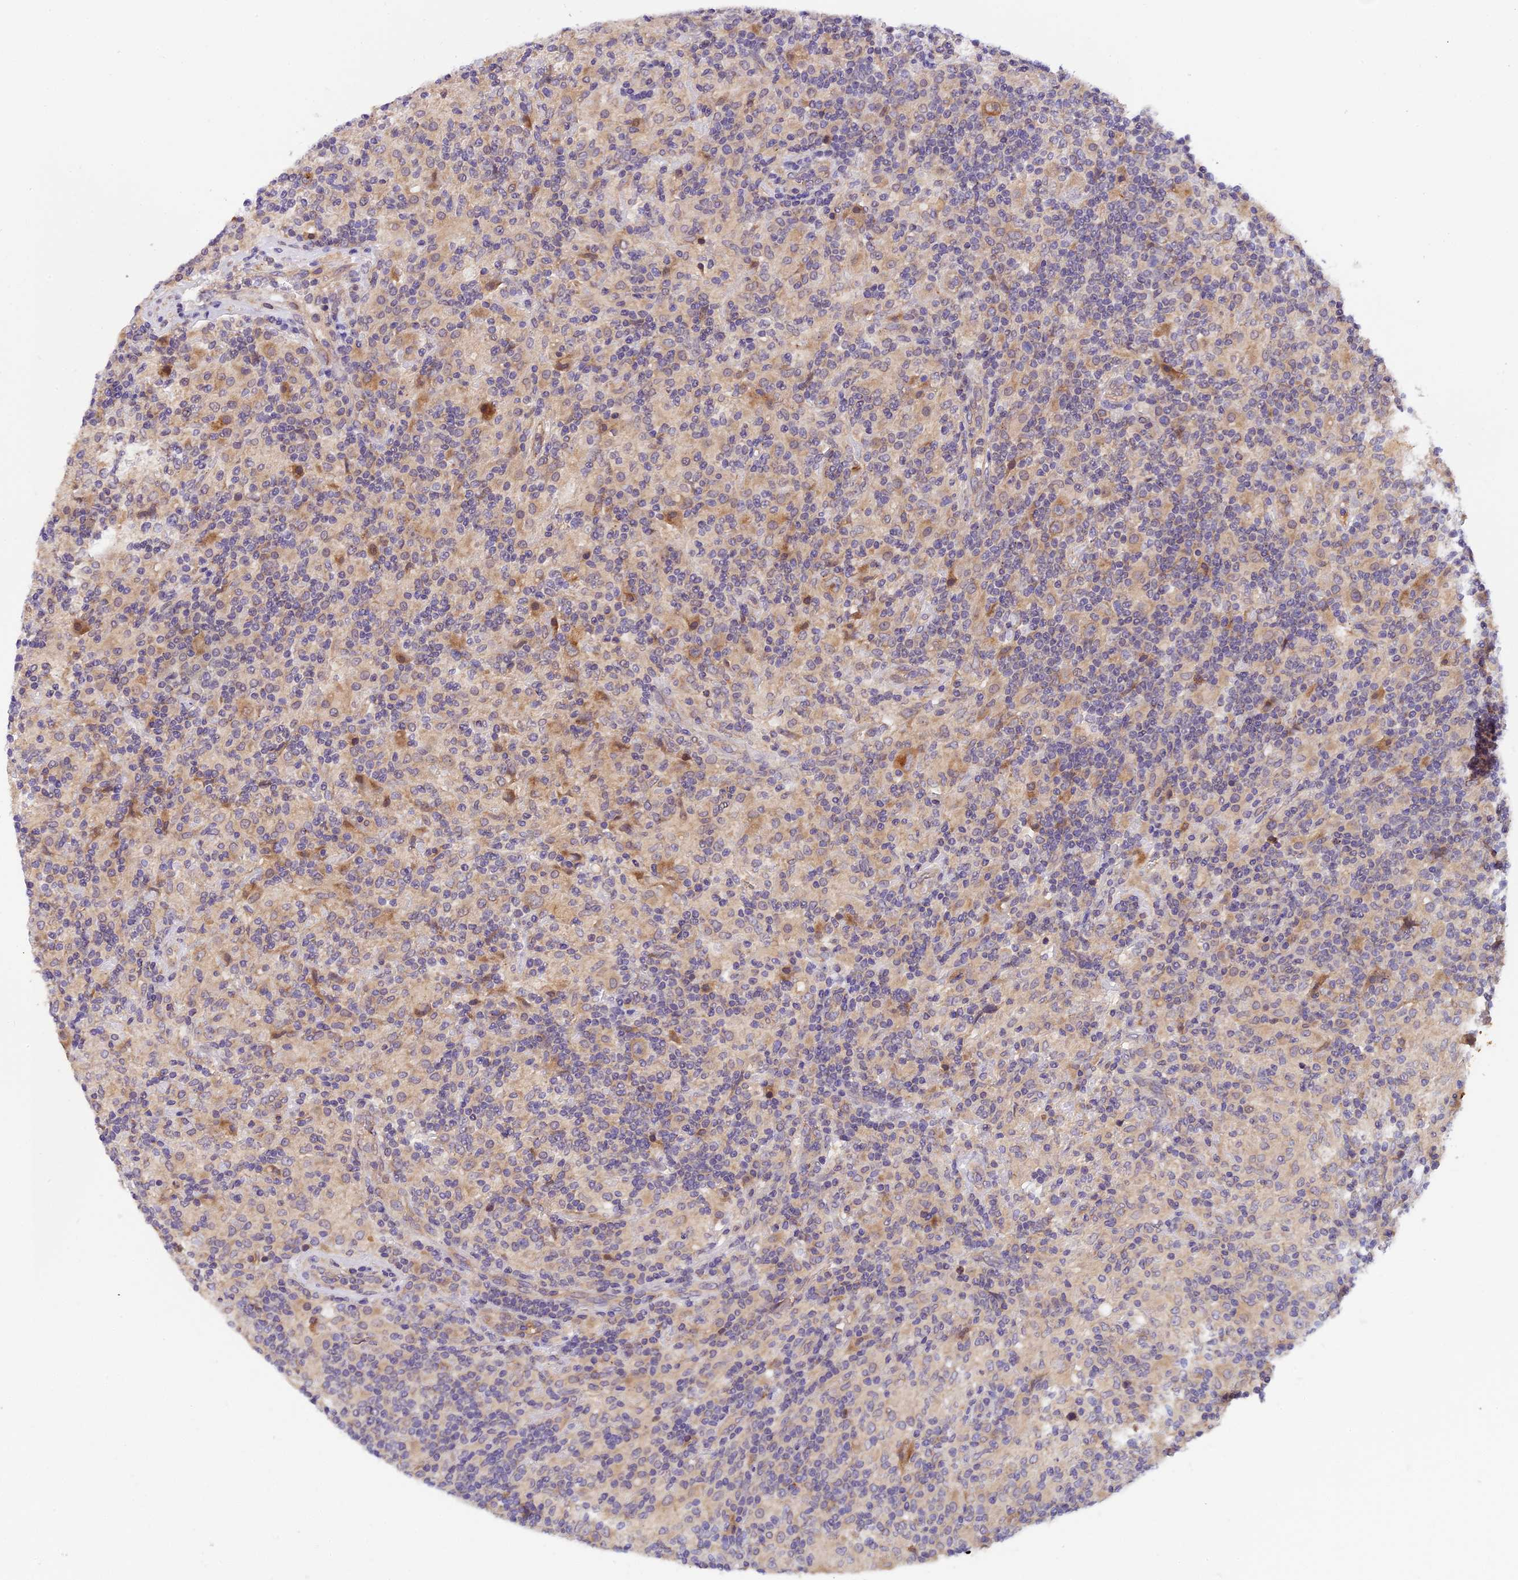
{"staining": {"intensity": "moderate", "quantity": "25%-75%", "location": "cytoplasmic/membranous"}, "tissue": "lymphoma", "cell_type": "Tumor cells", "image_type": "cancer", "snomed": [{"axis": "morphology", "description": "Hodgkin's disease, NOS"}, {"axis": "topography", "description": "Lymph node"}], "caption": "Lymphoma was stained to show a protein in brown. There is medium levels of moderate cytoplasmic/membranous staining in approximately 25%-75% of tumor cells.", "gene": "COPE", "patient": {"sex": "male", "age": 70}}